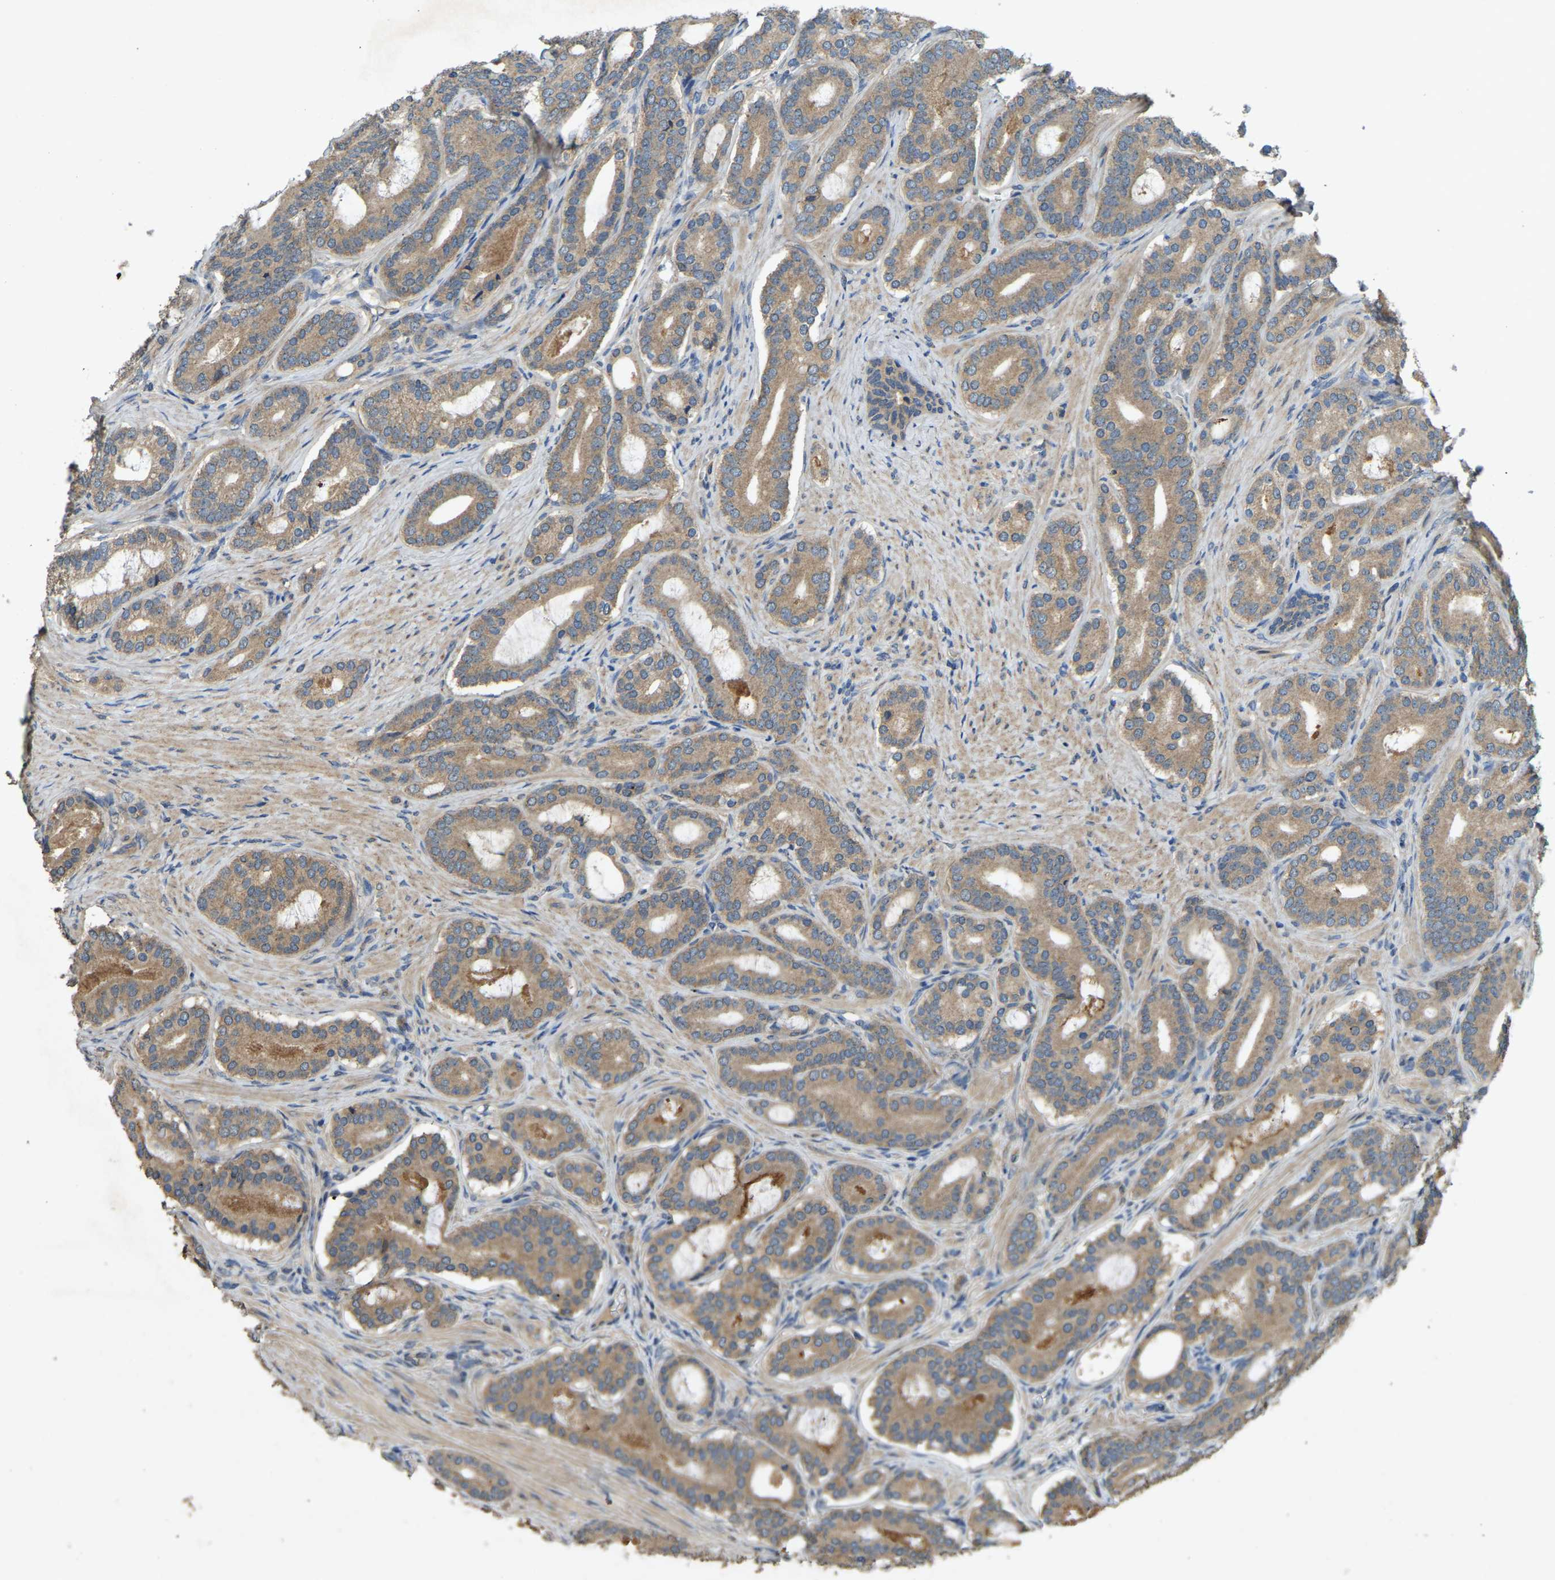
{"staining": {"intensity": "weak", "quantity": ">75%", "location": "cytoplasmic/membranous"}, "tissue": "prostate cancer", "cell_type": "Tumor cells", "image_type": "cancer", "snomed": [{"axis": "morphology", "description": "Adenocarcinoma, High grade"}, {"axis": "topography", "description": "Prostate"}], "caption": "High-magnification brightfield microscopy of prostate high-grade adenocarcinoma stained with DAB (3,3'-diaminobenzidine) (brown) and counterstained with hematoxylin (blue). tumor cells exhibit weak cytoplasmic/membranous expression is identified in about>75% of cells.", "gene": "ATP8B1", "patient": {"sex": "male", "age": 60}}